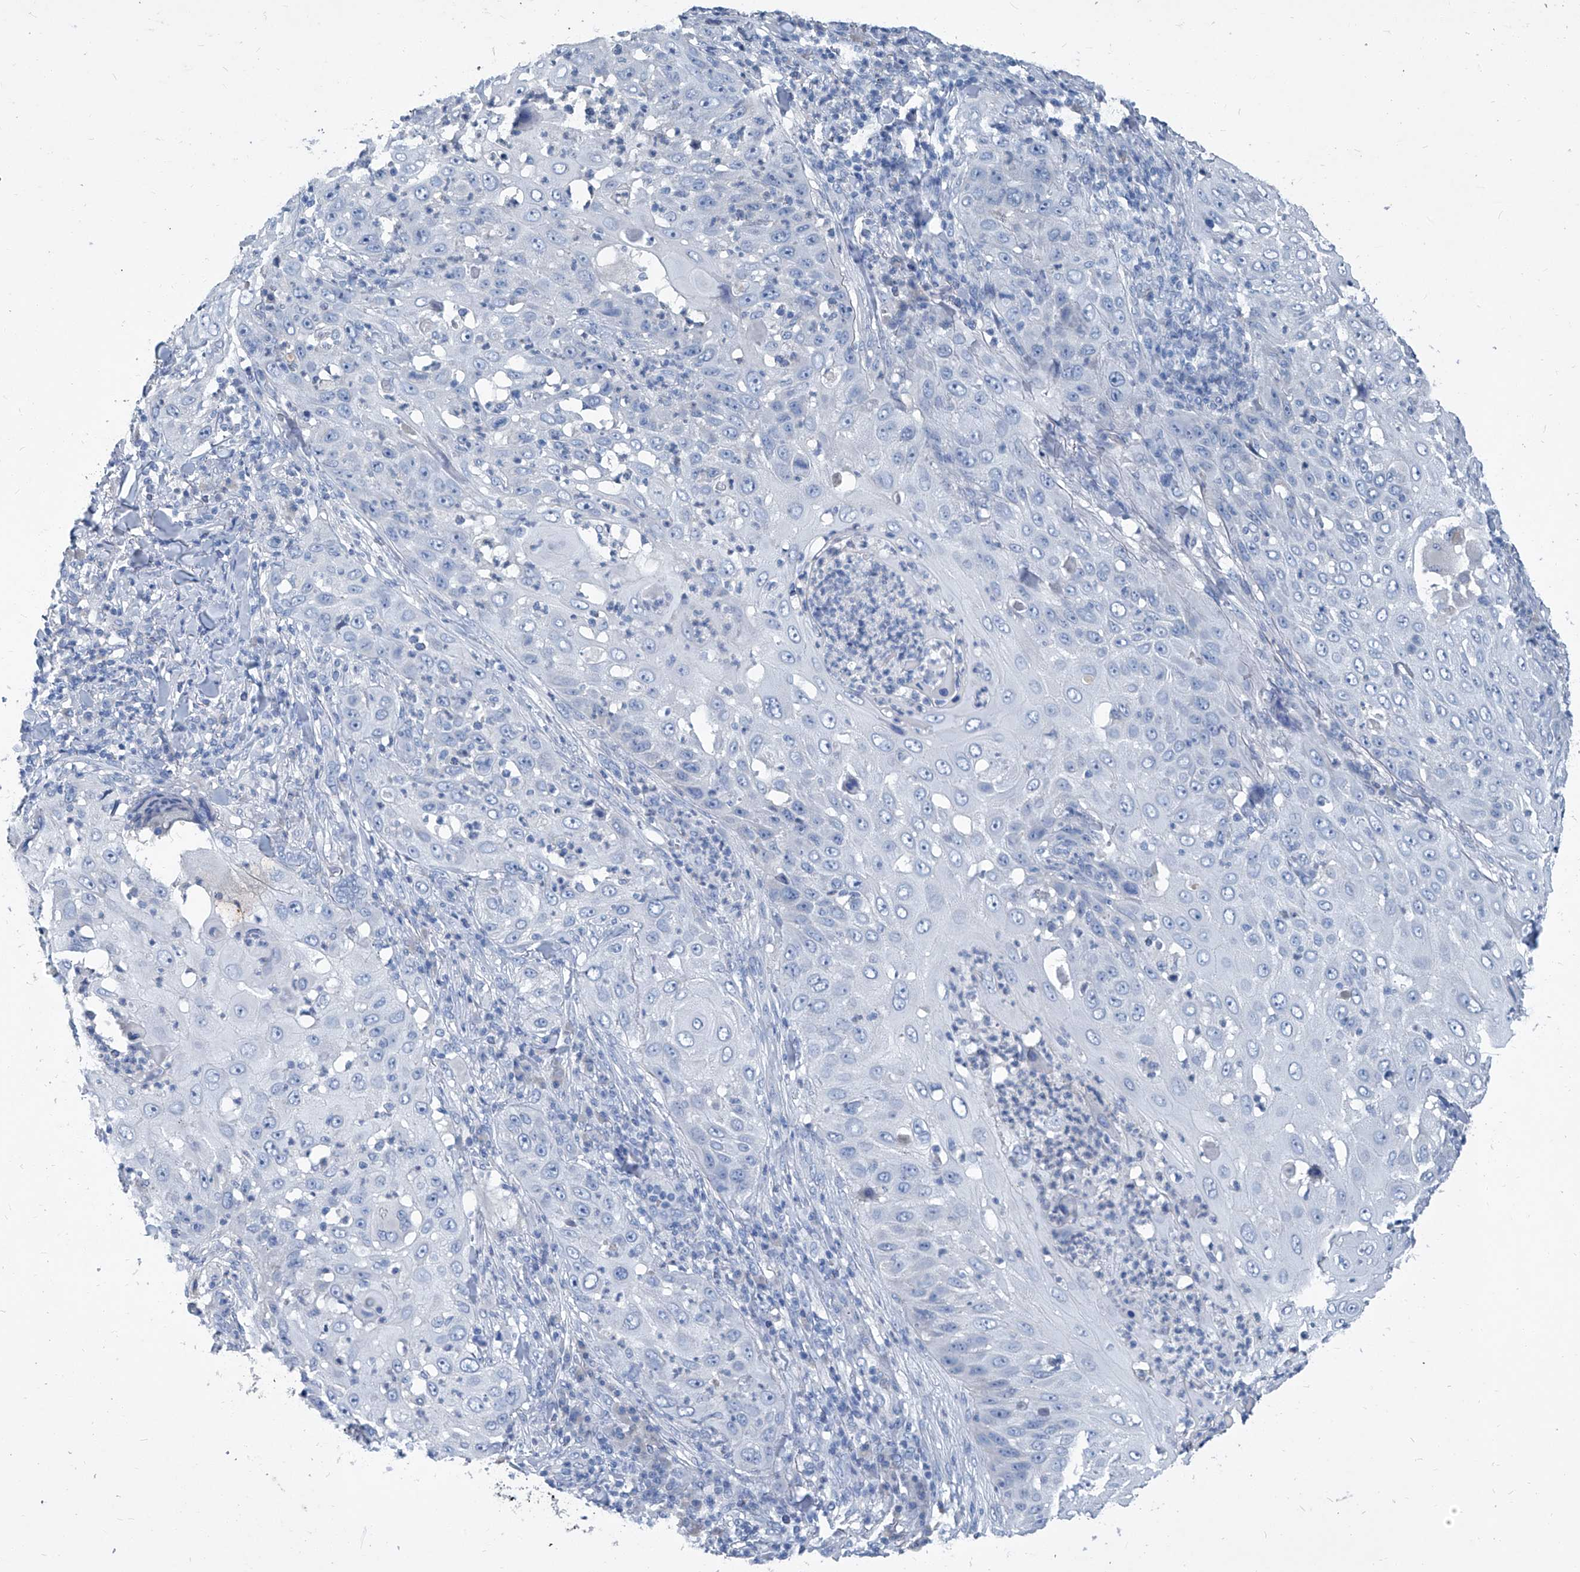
{"staining": {"intensity": "negative", "quantity": "none", "location": "none"}, "tissue": "skin cancer", "cell_type": "Tumor cells", "image_type": "cancer", "snomed": [{"axis": "morphology", "description": "Squamous cell carcinoma, NOS"}, {"axis": "topography", "description": "Skin"}], "caption": "Immunohistochemistry (IHC) of human skin cancer (squamous cell carcinoma) reveals no expression in tumor cells. The staining is performed using DAB brown chromogen with nuclei counter-stained in using hematoxylin.", "gene": "MTARC1", "patient": {"sex": "female", "age": 44}}